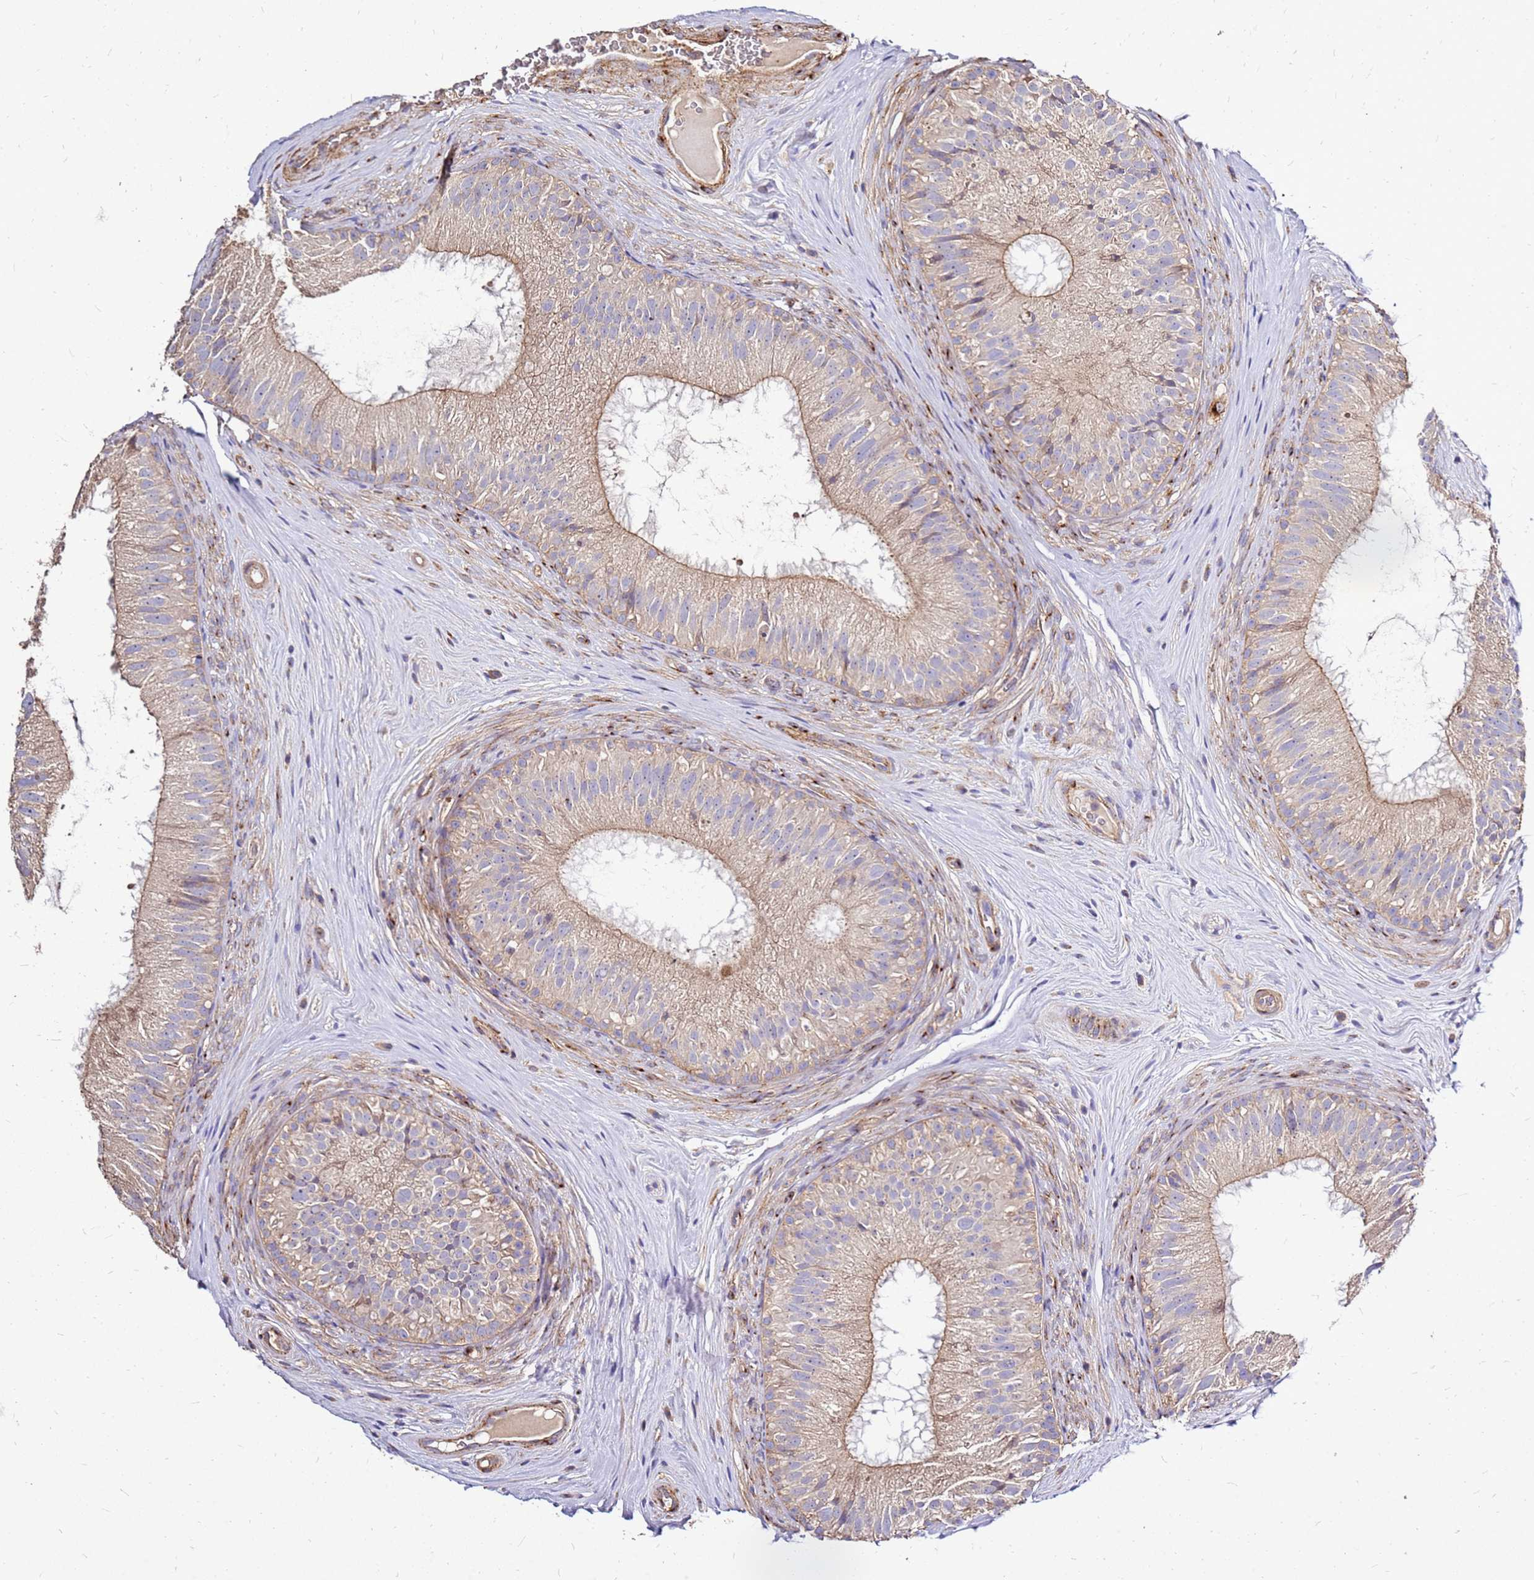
{"staining": {"intensity": "moderate", "quantity": "25%-75%", "location": "cytoplasmic/membranous"}, "tissue": "epididymis", "cell_type": "Glandular cells", "image_type": "normal", "snomed": [{"axis": "morphology", "description": "Normal tissue, NOS"}, {"axis": "topography", "description": "Epididymis"}], "caption": "This image reveals immunohistochemistry staining of benign epididymis, with medium moderate cytoplasmic/membranous positivity in approximately 25%-75% of glandular cells.", "gene": "EXD3", "patient": {"sex": "male", "age": 34}}